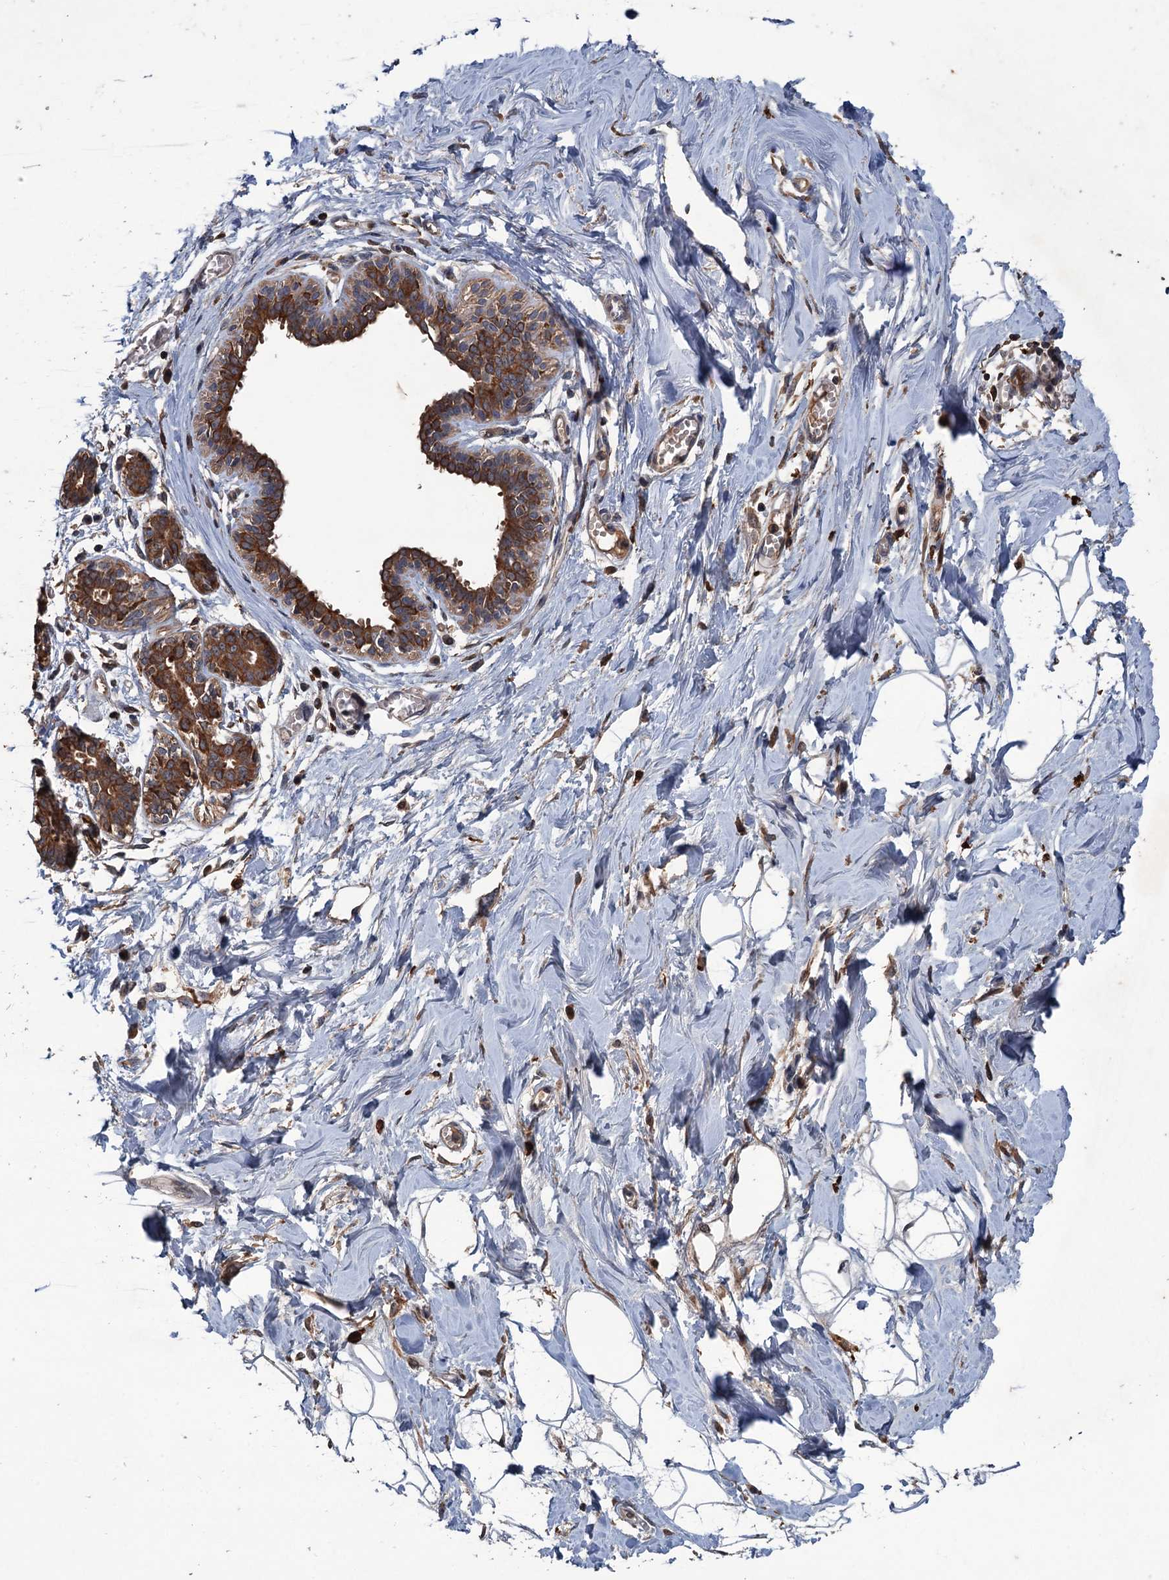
{"staining": {"intensity": "negative", "quantity": "none", "location": "none"}, "tissue": "breast", "cell_type": "Adipocytes", "image_type": "normal", "snomed": [{"axis": "morphology", "description": "Normal tissue, NOS"}, {"axis": "topography", "description": "Breast"}], "caption": "Immunohistochemistry of normal breast exhibits no expression in adipocytes. The staining is performed using DAB (3,3'-diaminobenzidine) brown chromogen with nuclei counter-stained in using hematoxylin.", "gene": "ZNF438", "patient": {"sex": "female", "age": 27}}